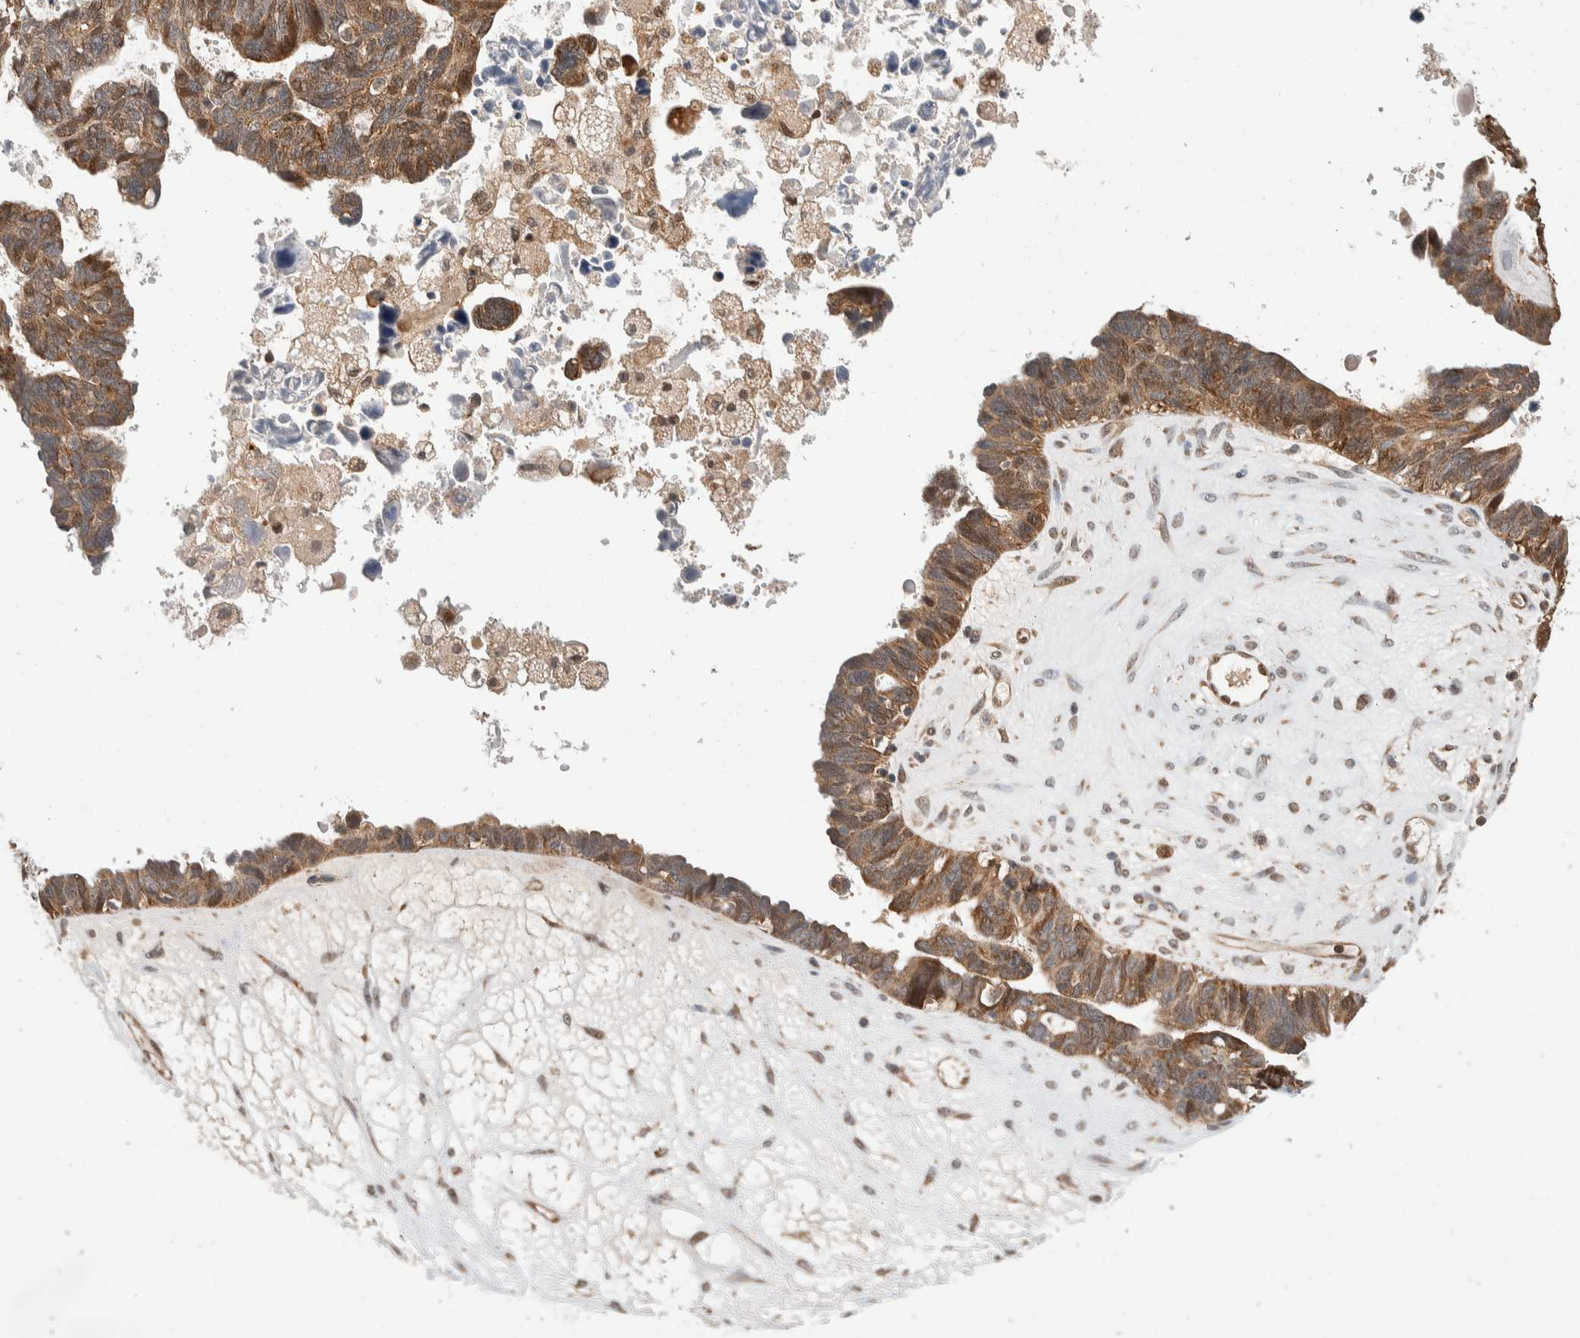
{"staining": {"intensity": "moderate", "quantity": ">75%", "location": "cytoplasmic/membranous,nuclear"}, "tissue": "ovarian cancer", "cell_type": "Tumor cells", "image_type": "cancer", "snomed": [{"axis": "morphology", "description": "Cystadenocarcinoma, serous, NOS"}, {"axis": "topography", "description": "Ovary"}], "caption": "A medium amount of moderate cytoplasmic/membranous and nuclear staining is present in approximately >75% of tumor cells in ovarian cancer tissue.", "gene": "ABHD11", "patient": {"sex": "female", "age": 79}}